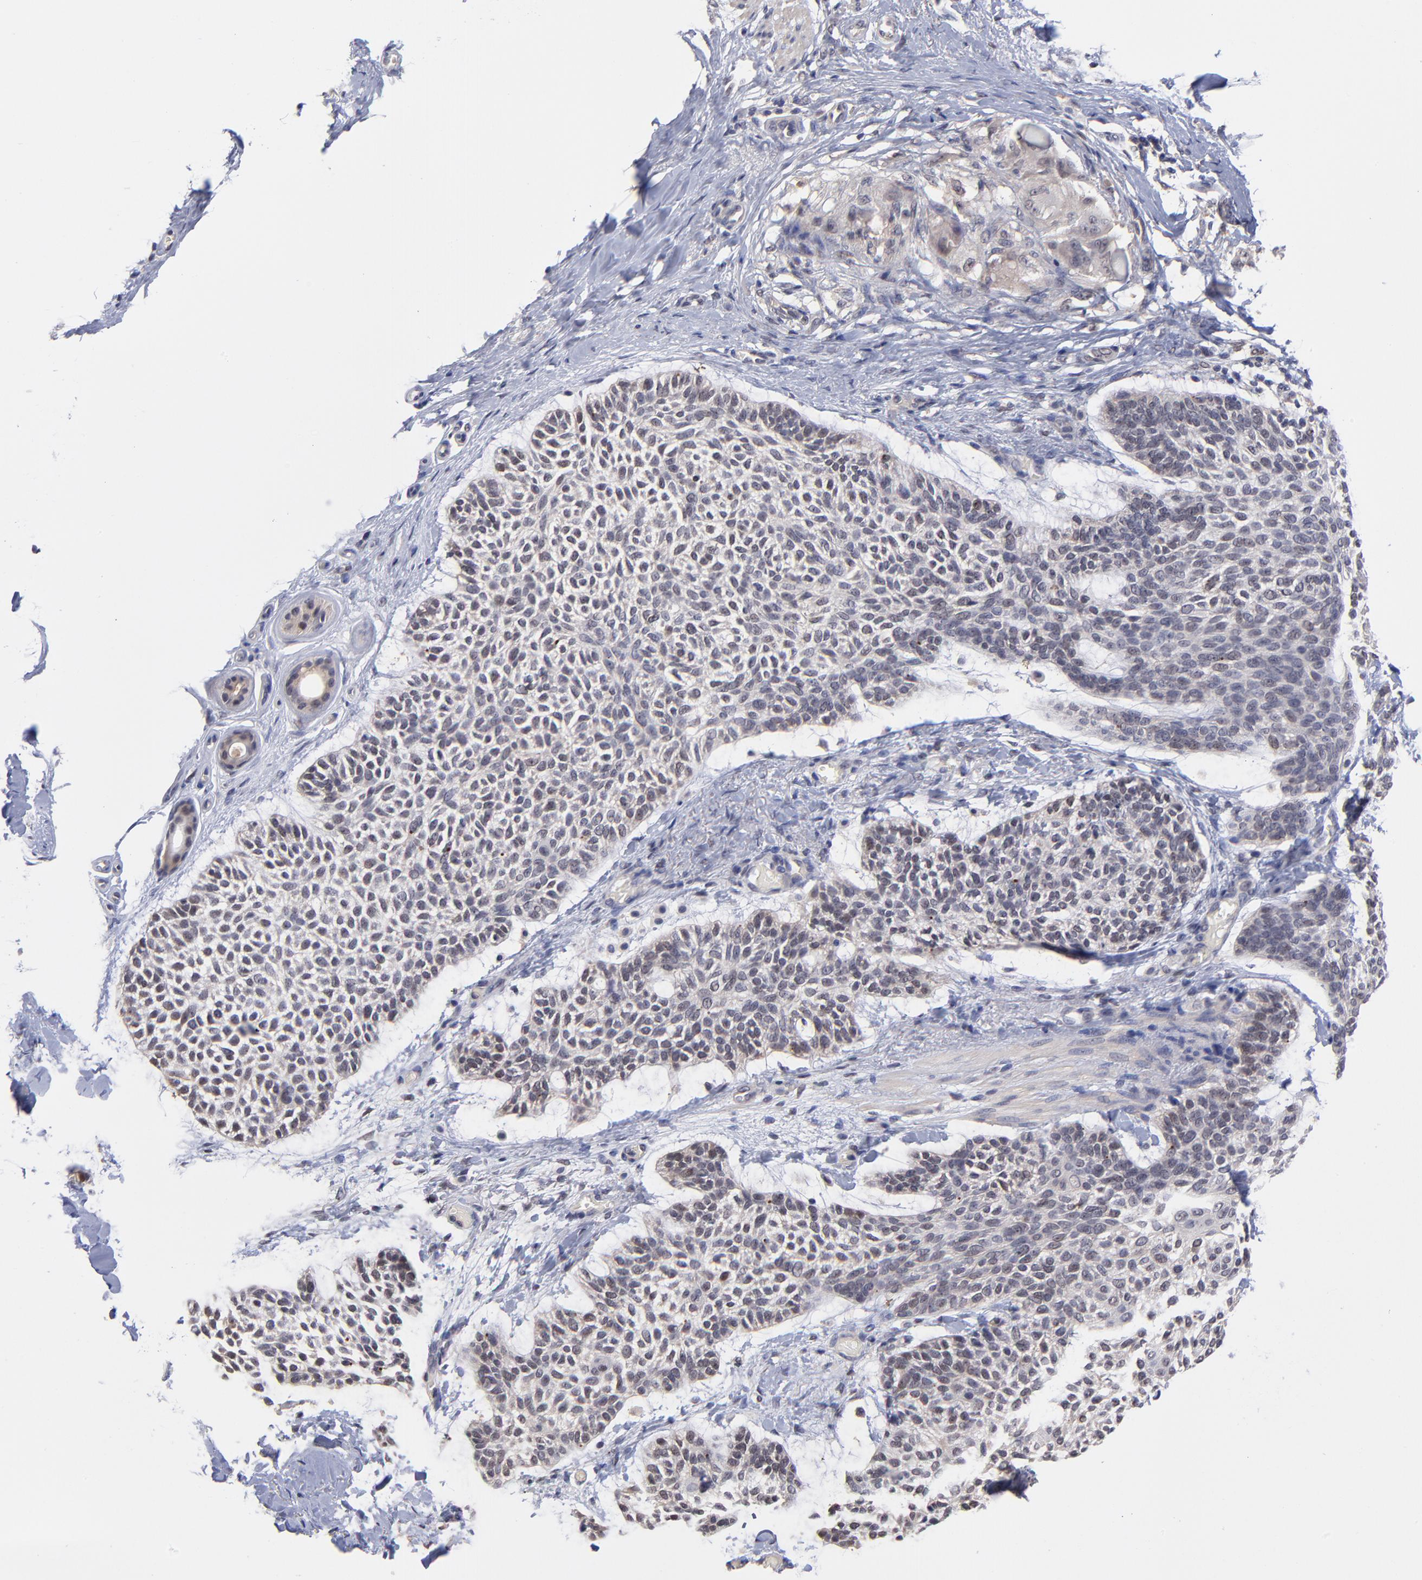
{"staining": {"intensity": "negative", "quantity": "none", "location": "none"}, "tissue": "skin cancer", "cell_type": "Tumor cells", "image_type": "cancer", "snomed": [{"axis": "morphology", "description": "Normal tissue, NOS"}, {"axis": "morphology", "description": "Basal cell carcinoma"}, {"axis": "topography", "description": "Skin"}], "caption": "Immunohistochemical staining of human basal cell carcinoma (skin) exhibits no significant expression in tumor cells.", "gene": "UBE2E3", "patient": {"sex": "female", "age": 70}}